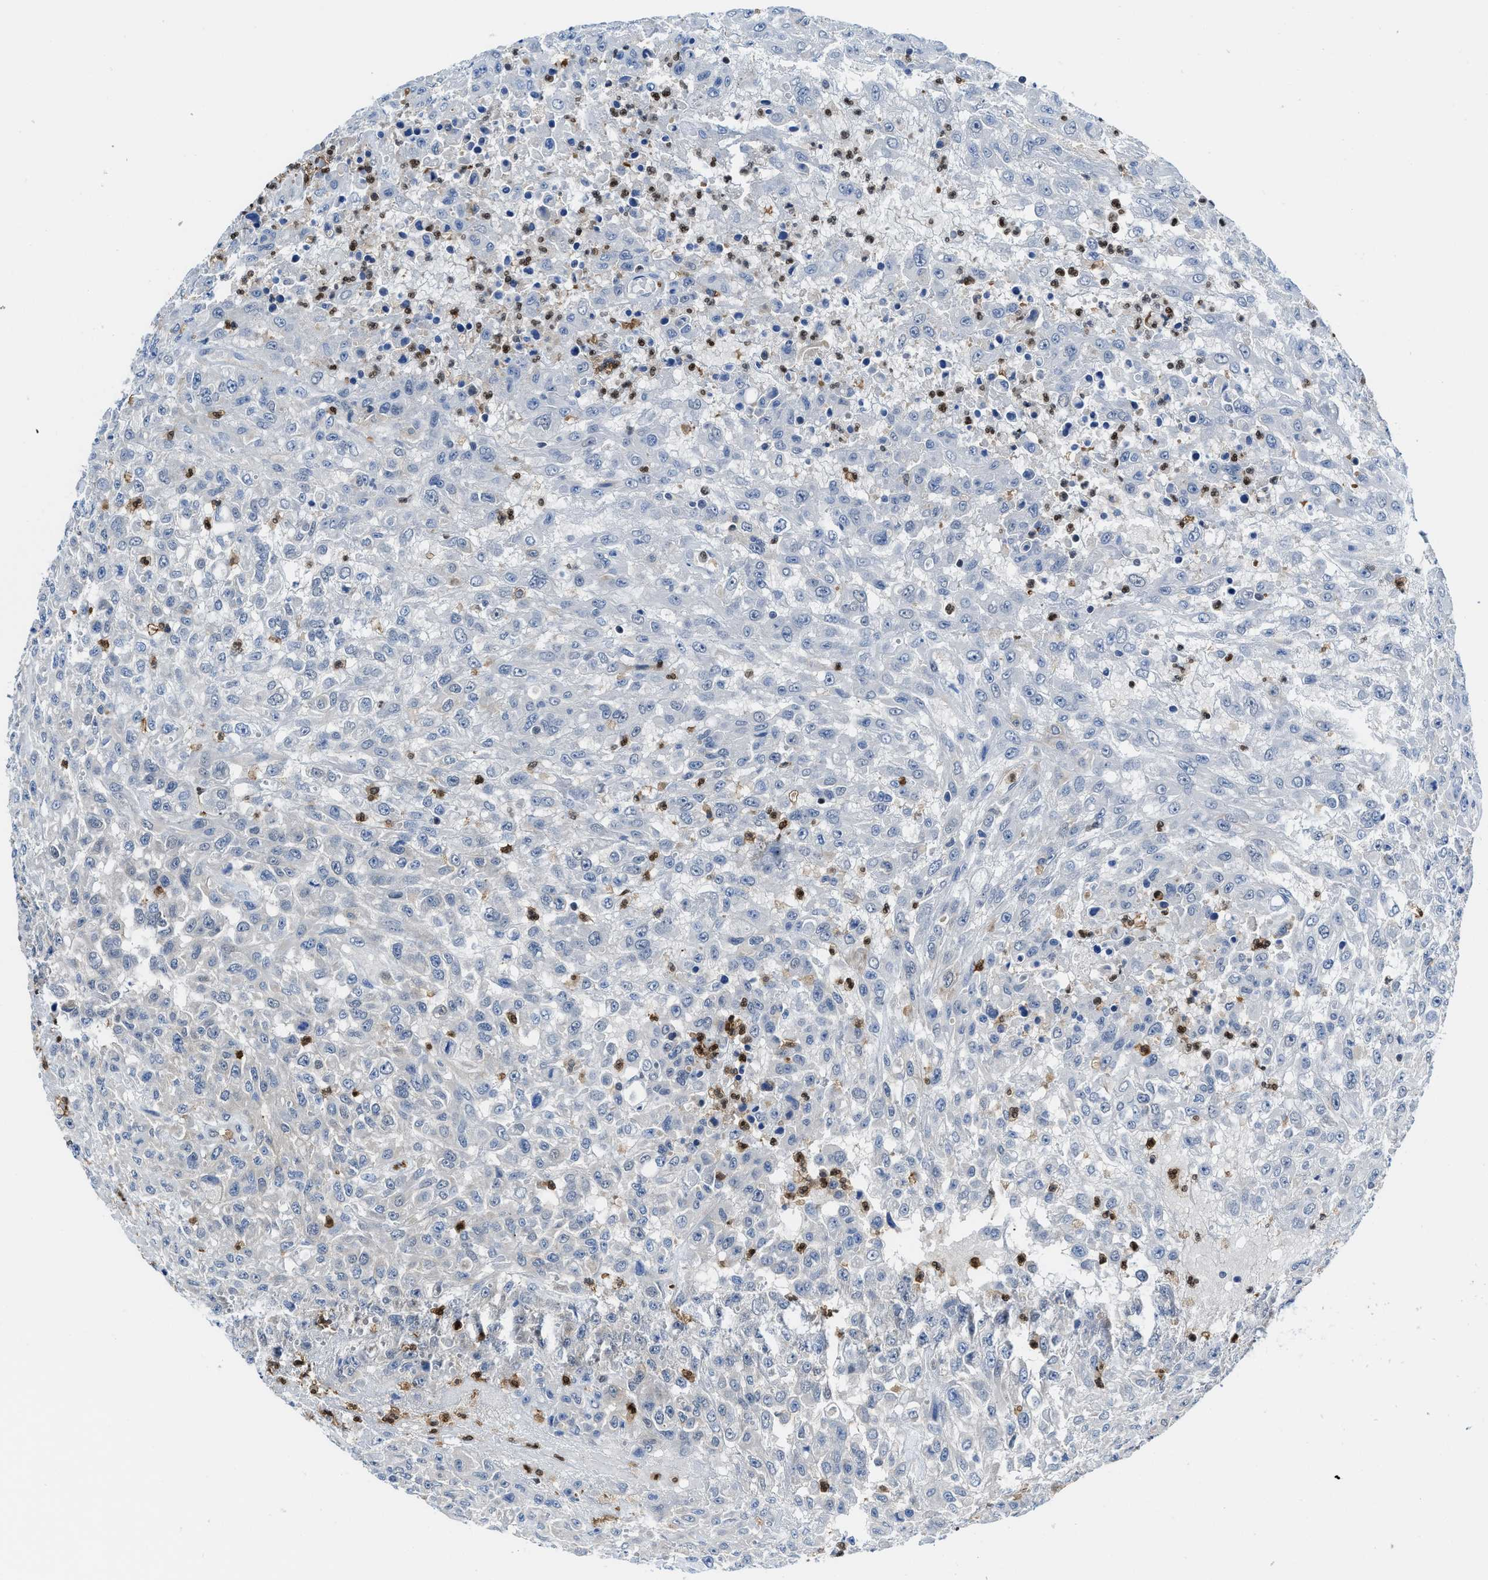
{"staining": {"intensity": "negative", "quantity": "none", "location": "none"}, "tissue": "urothelial cancer", "cell_type": "Tumor cells", "image_type": "cancer", "snomed": [{"axis": "morphology", "description": "Urothelial carcinoma, High grade"}, {"axis": "topography", "description": "Urinary bladder"}], "caption": "Urothelial cancer stained for a protein using IHC shows no staining tumor cells.", "gene": "LTA4H", "patient": {"sex": "male", "age": 46}}